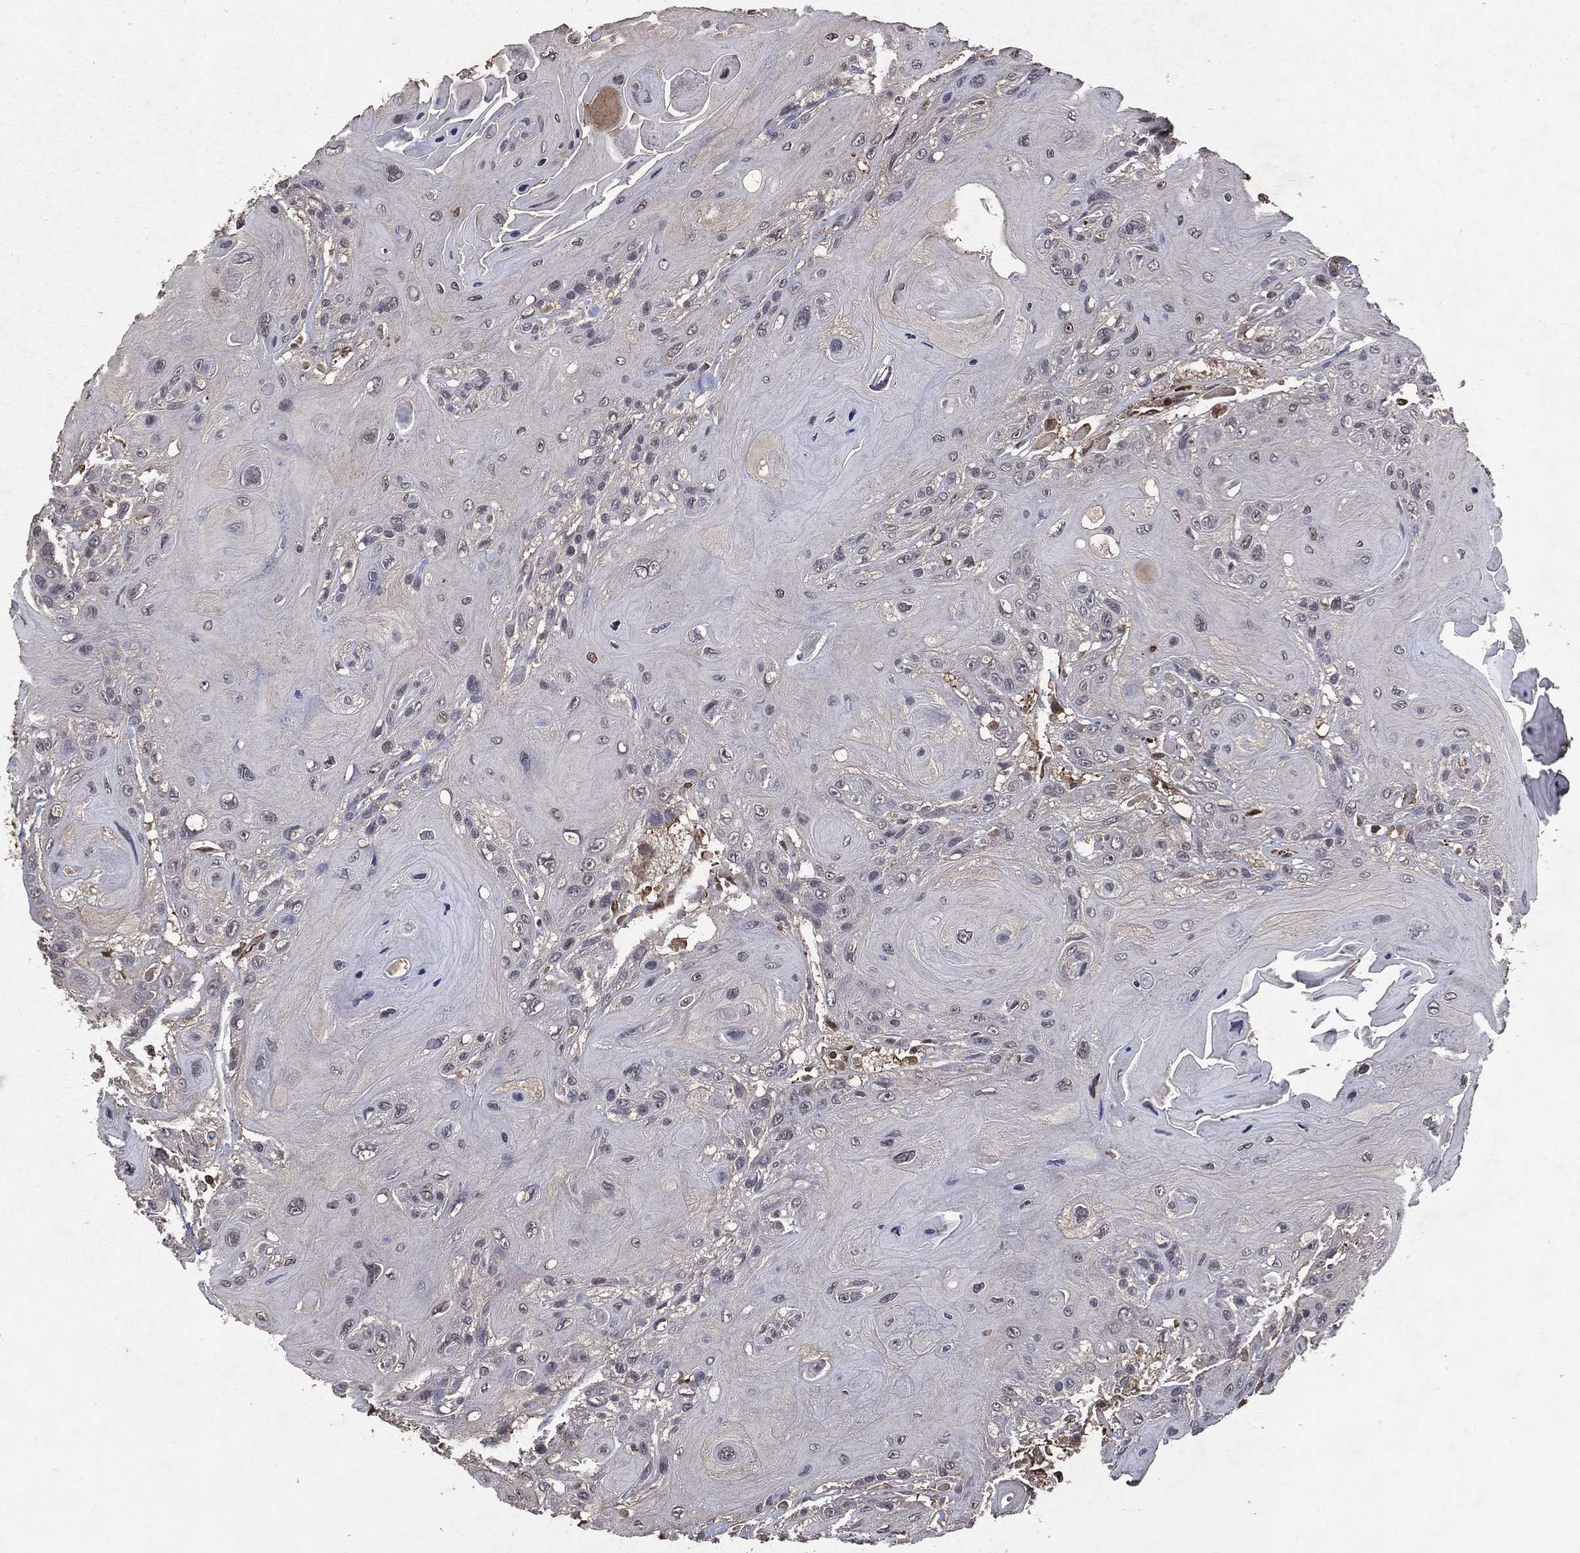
{"staining": {"intensity": "negative", "quantity": "none", "location": "none"}, "tissue": "head and neck cancer", "cell_type": "Tumor cells", "image_type": "cancer", "snomed": [{"axis": "morphology", "description": "Squamous cell carcinoma, NOS"}, {"axis": "topography", "description": "Head-Neck"}], "caption": "DAB (3,3'-diaminobenzidine) immunohistochemical staining of human head and neck cancer (squamous cell carcinoma) demonstrates no significant staining in tumor cells.", "gene": "DPYSL2", "patient": {"sex": "female", "age": 59}}